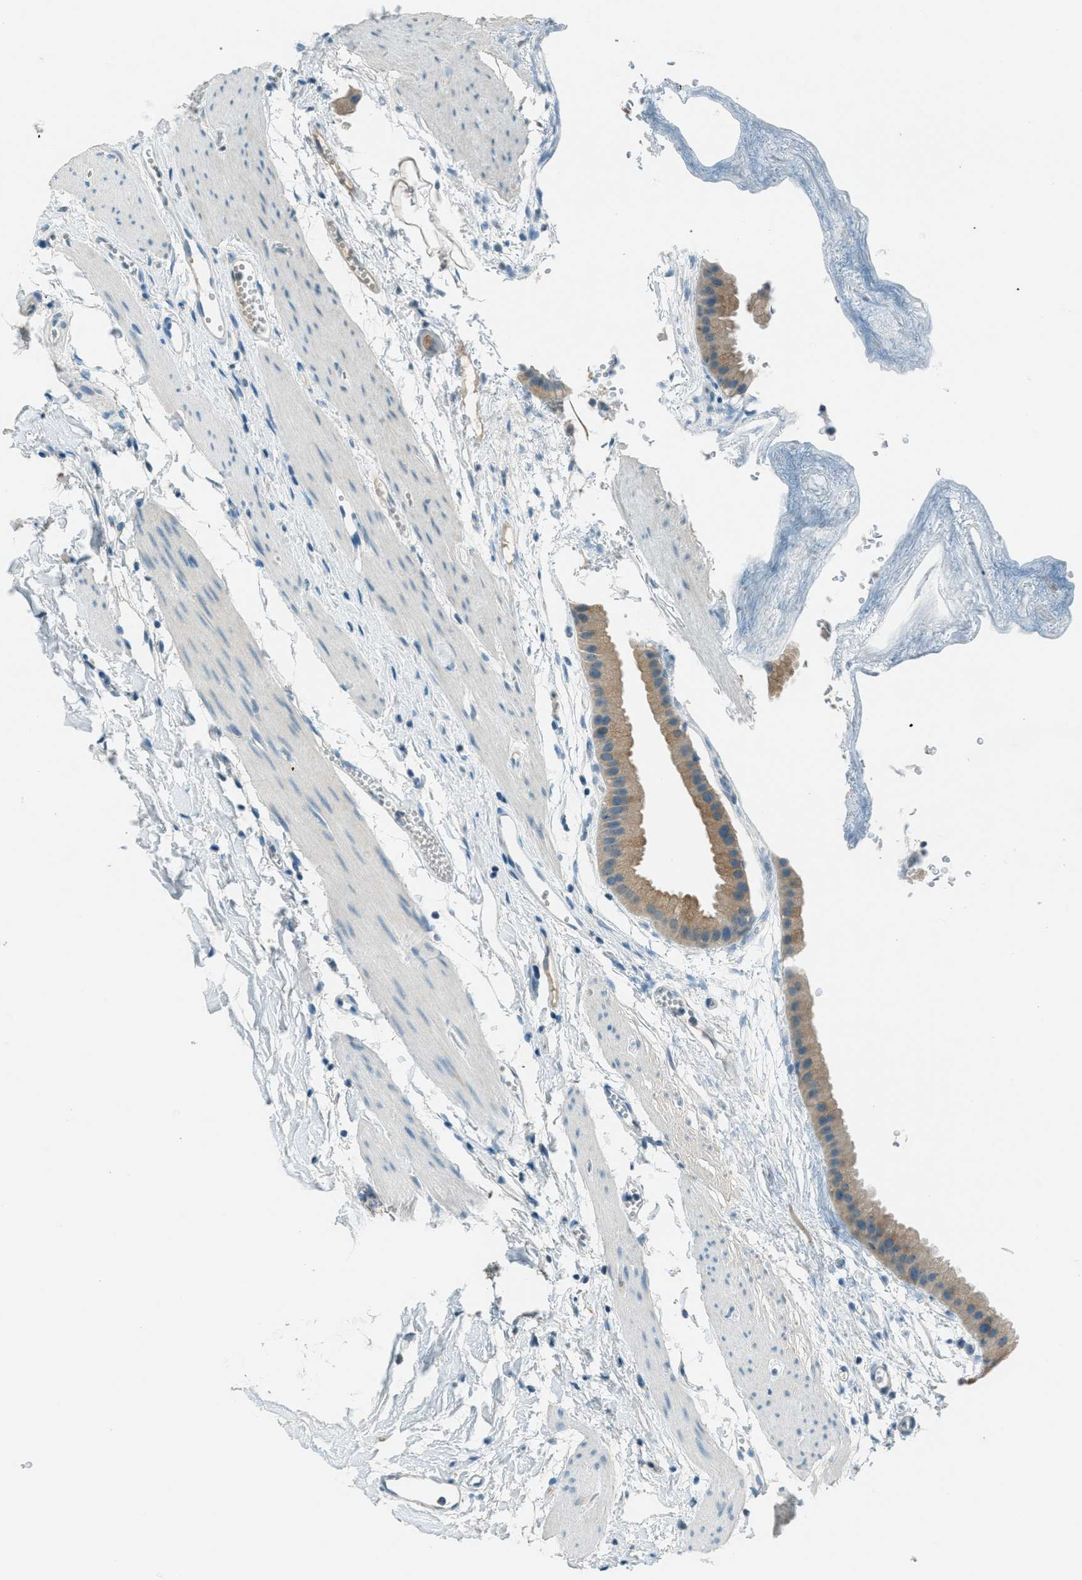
{"staining": {"intensity": "moderate", "quantity": "25%-75%", "location": "cytoplasmic/membranous"}, "tissue": "gallbladder", "cell_type": "Glandular cells", "image_type": "normal", "snomed": [{"axis": "morphology", "description": "Normal tissue, NOS"}, {"axis": "topography", "description": "Gallbladder"}], "caption": "IHC micrograph of benign human gallbladder stained for a protein (brown), which demonstrates medium levels of moderate cytoplasmic/membranous staining in about 25%-75% of glandular cells.", "gene": "MSLN", "patient": {"sex": "female", "age": 64}}